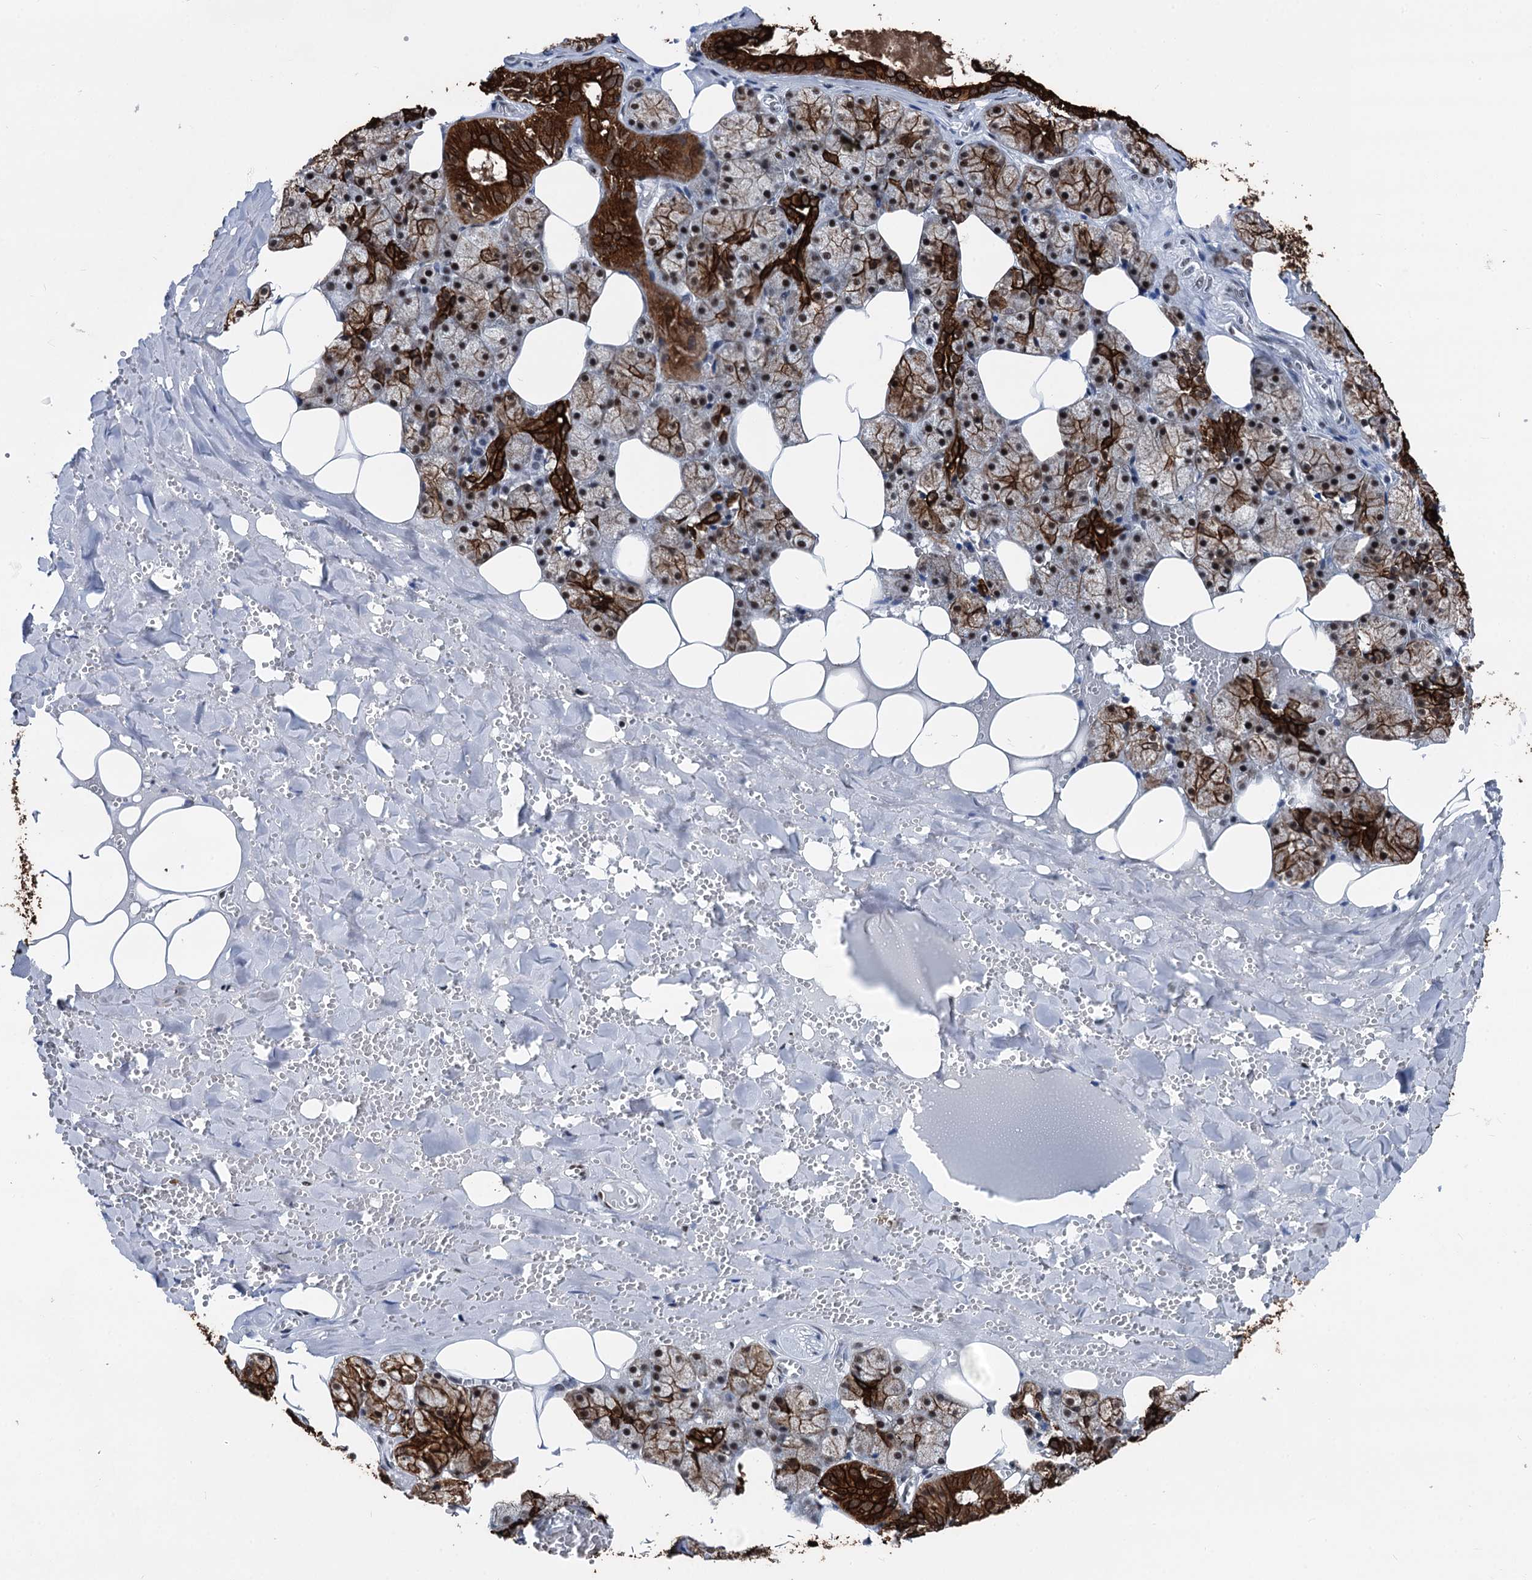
{"staining": {"intensity": "strong", "quantity": ">75%", "location": "cytoplasmic/membranous,nuclear"}, "tissue": "salivary gland", "cell_type": "Glandular cells", "image_type": "normal", "snomed": [{"axis": "morphology", "description": "Normal tissue, NOS"}, {"axis": "topography", "description": "Salivary gland"}], "caption": "Immunohistochemistry (IHC) of benign human salivary gland displays high levels of strong cytoplasmic/membranous,nuclear positivity in about >75% of glandular cells. The protein is stained brown, and the nuclei are stained in blue (DAB (3,3'-diaminobenzidine) IHC with brightfield microscopy, high magnification).", "gene": "DDX23", "patient": {"sex": "male", "age": 62}}